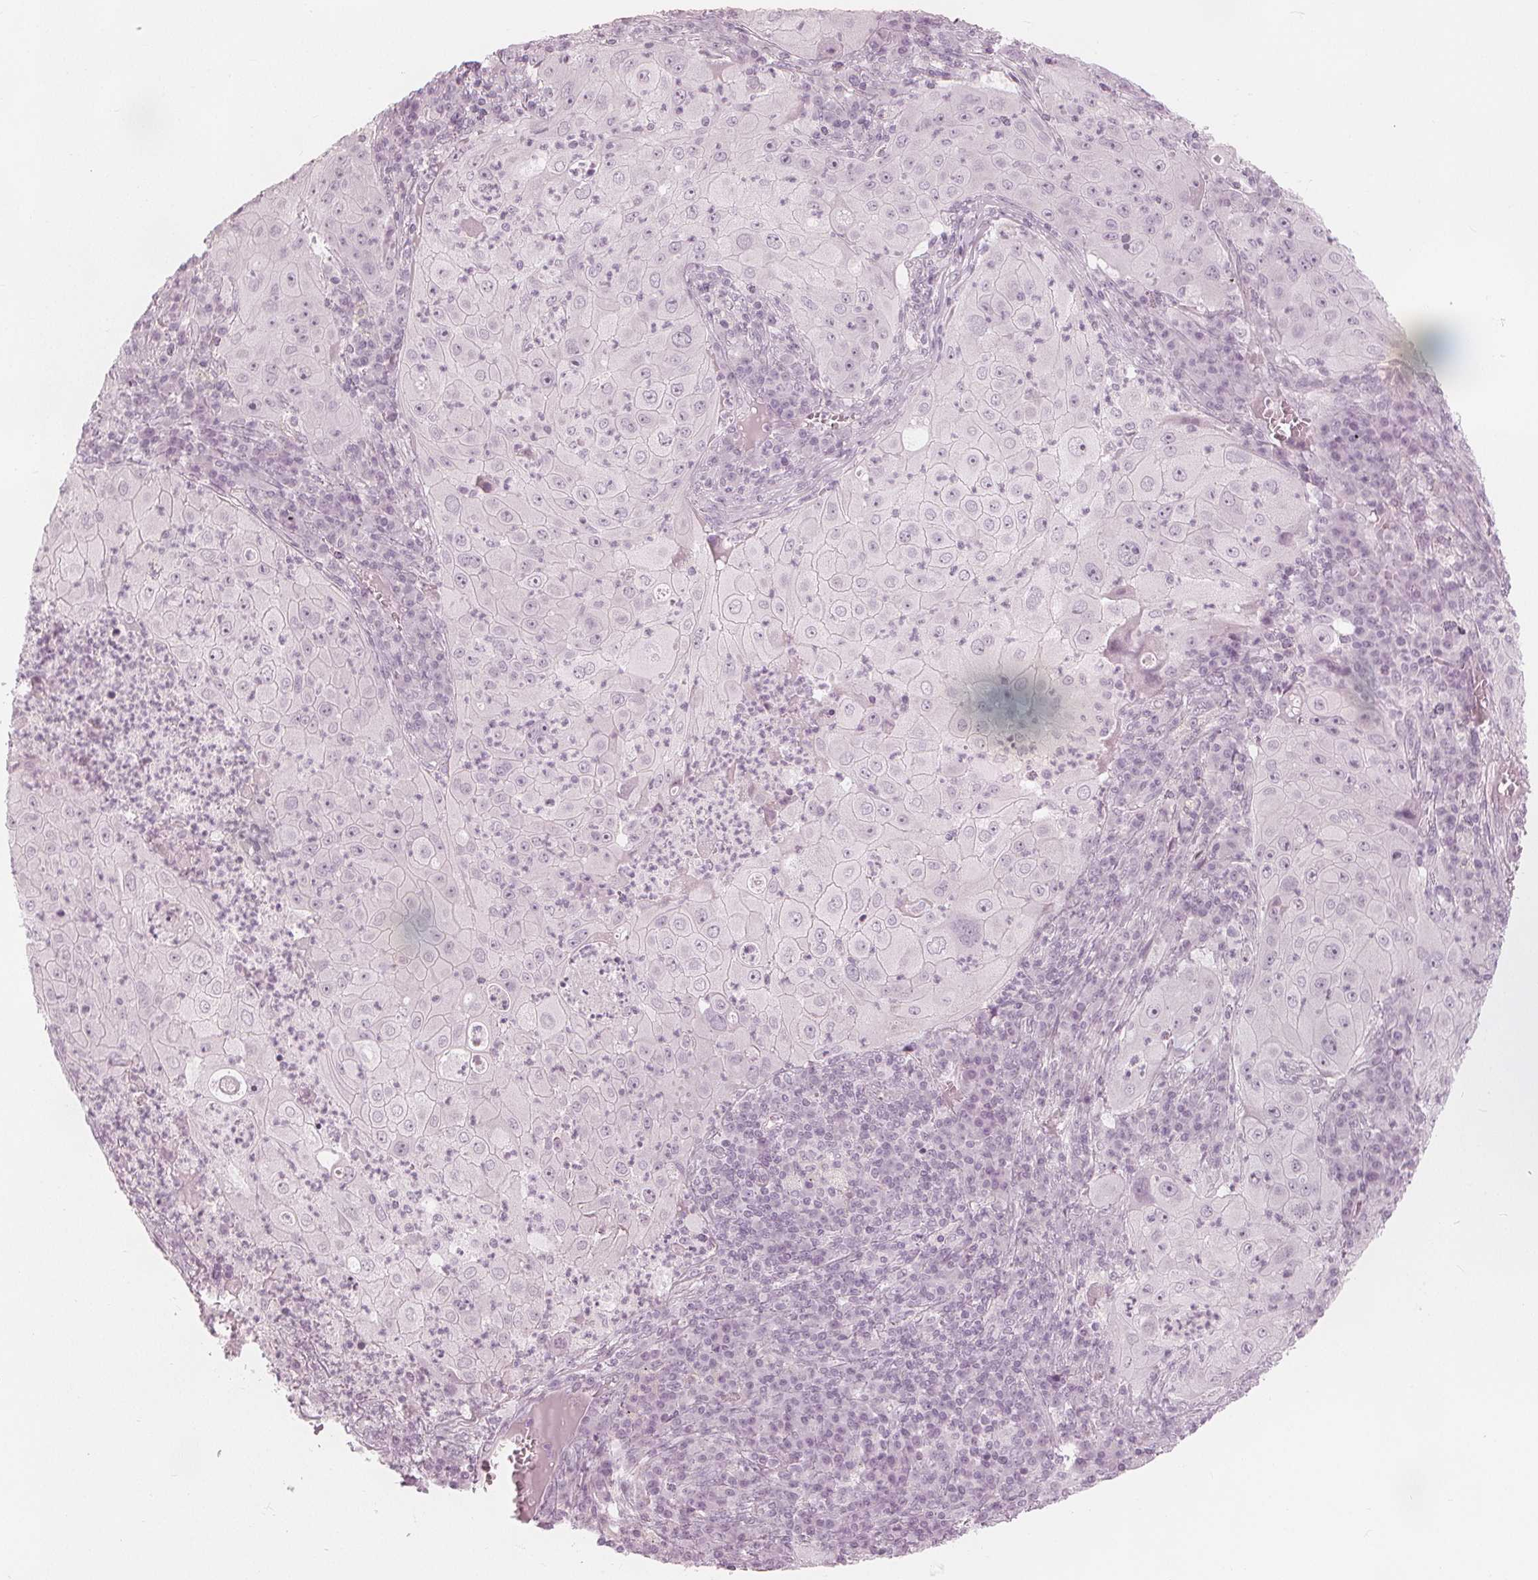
{"staining": {"intensity": "negative", "quantity": "none", "location": "none"}, "tissue": "lung cancer", "cell_type": "Tumor cells", "image_type": "cancer", "snomed": [{"axis": "morphology", "description": "Squamous cell carcinoma, NOS"}, {"axis": "topography", "description": "Lung"}], "caption": "Tumor cells show no significant positivity in lung cancer (squamous cell carcinoma).", "gene": "PAEP", "patient": {"sex": "female", "age": 59}}